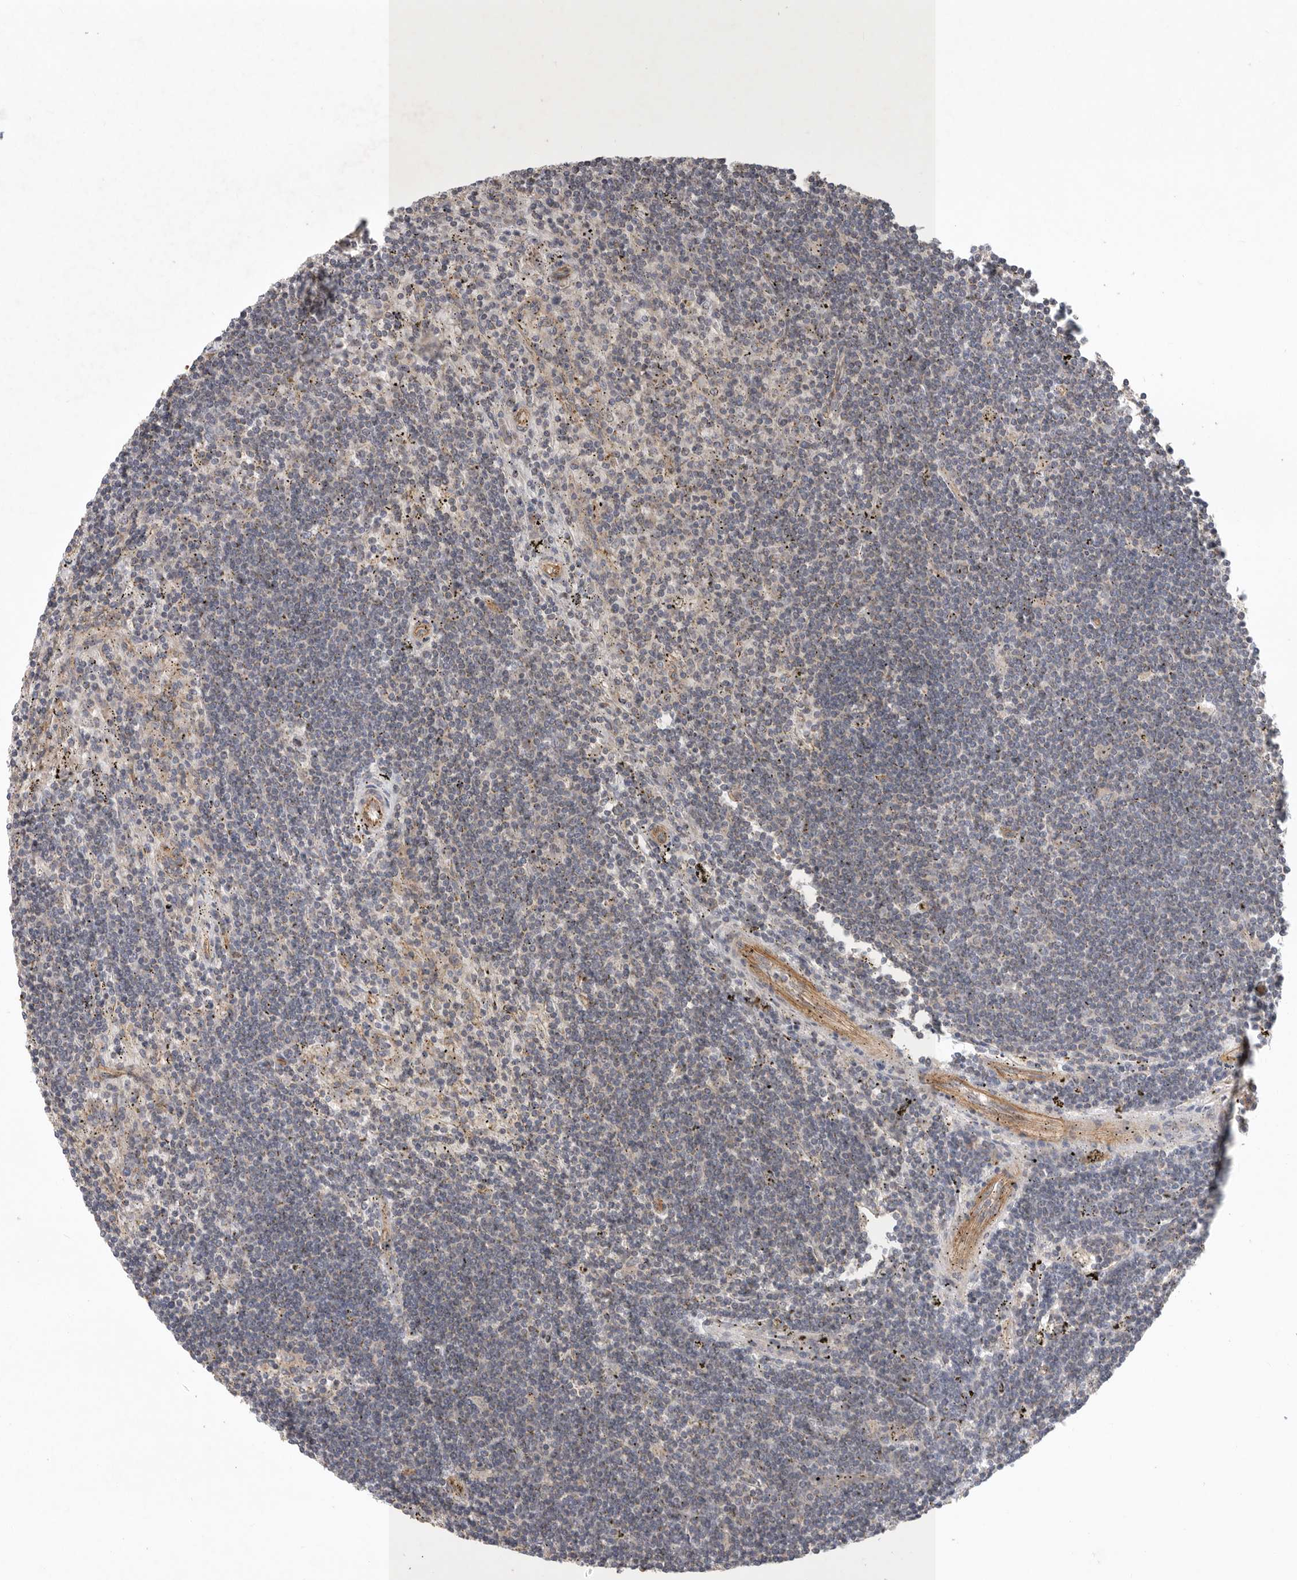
{"staining": {"intensity": "negative", "quantity": "none", "location": "none"}, "tissue": "lymphoma", "cell_type": "Tumor cells", "image_type": "cancer", "snomed": [{"axis": "morphology", "description": "Malignant lymphoma, non-Hodgkin's type, Low grade"}, {"axis": "topography", "description": "Spleen"}], "caption": "The micrograph reveals no staining of tumor cells in lymphoma.", "gene": "MLPH", "patient": {"sex": "male", "age": 76}}